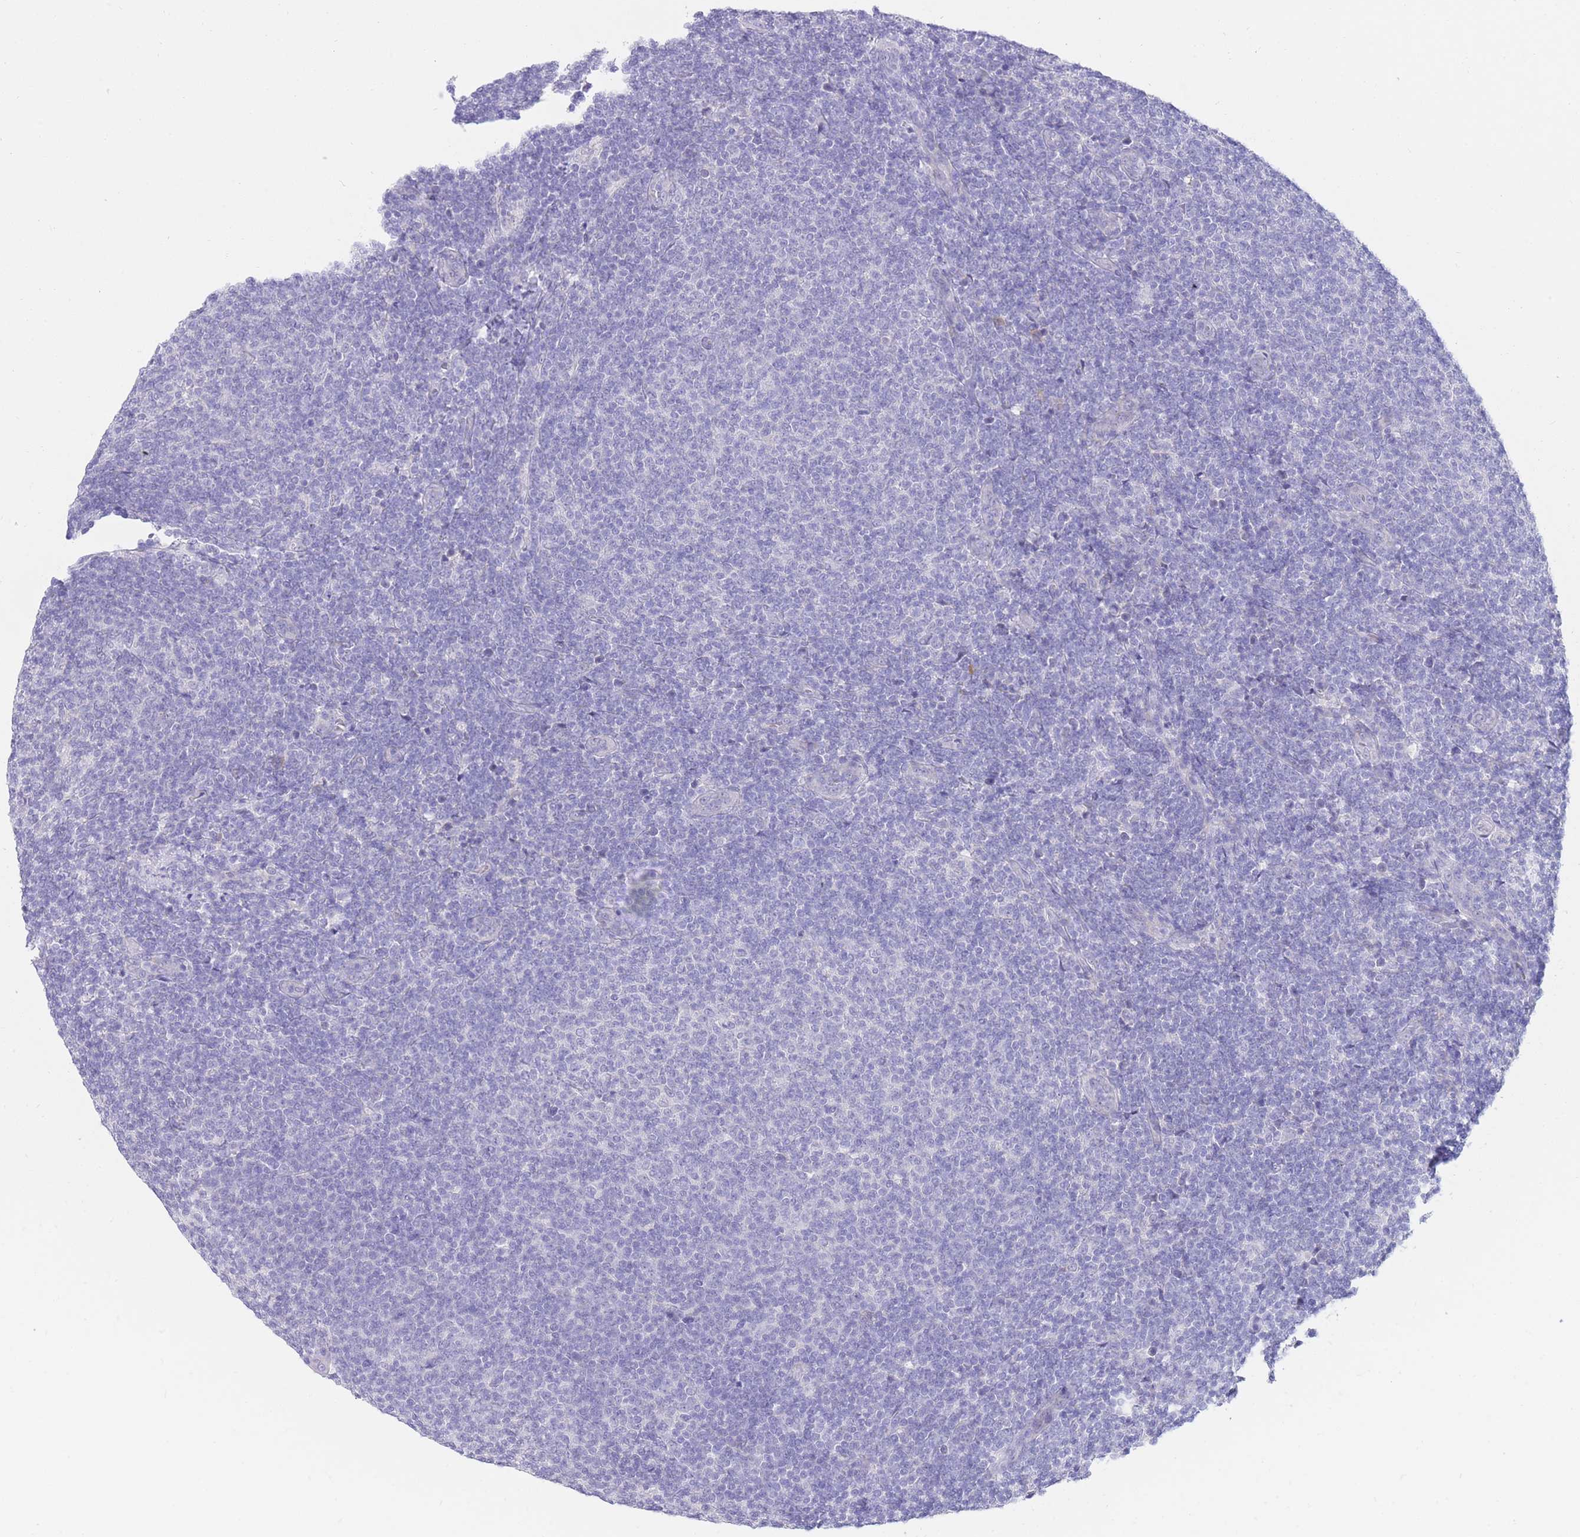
{"staining": {"intensity": "negative", "quantity": "none", "location": "none"}, "tissue": "lymphoma", "cell_type": "Tumor cells", "image_type": "cancer", "snomed": [{"axis": "morphology", "description": "Malignant lymphoma, non-Hodgkin's type, Low grade"}, {"axis": "topography", "description": "Lymph node"}], "caption": "This is a photomicrograph of IHC staining of malignant lymphoma, non-Hodgkin's type (low-grade), which shows no positivity in tumor cells.", "gene": "SSUH2", "patient": {"sex": "male", "age": 66}}